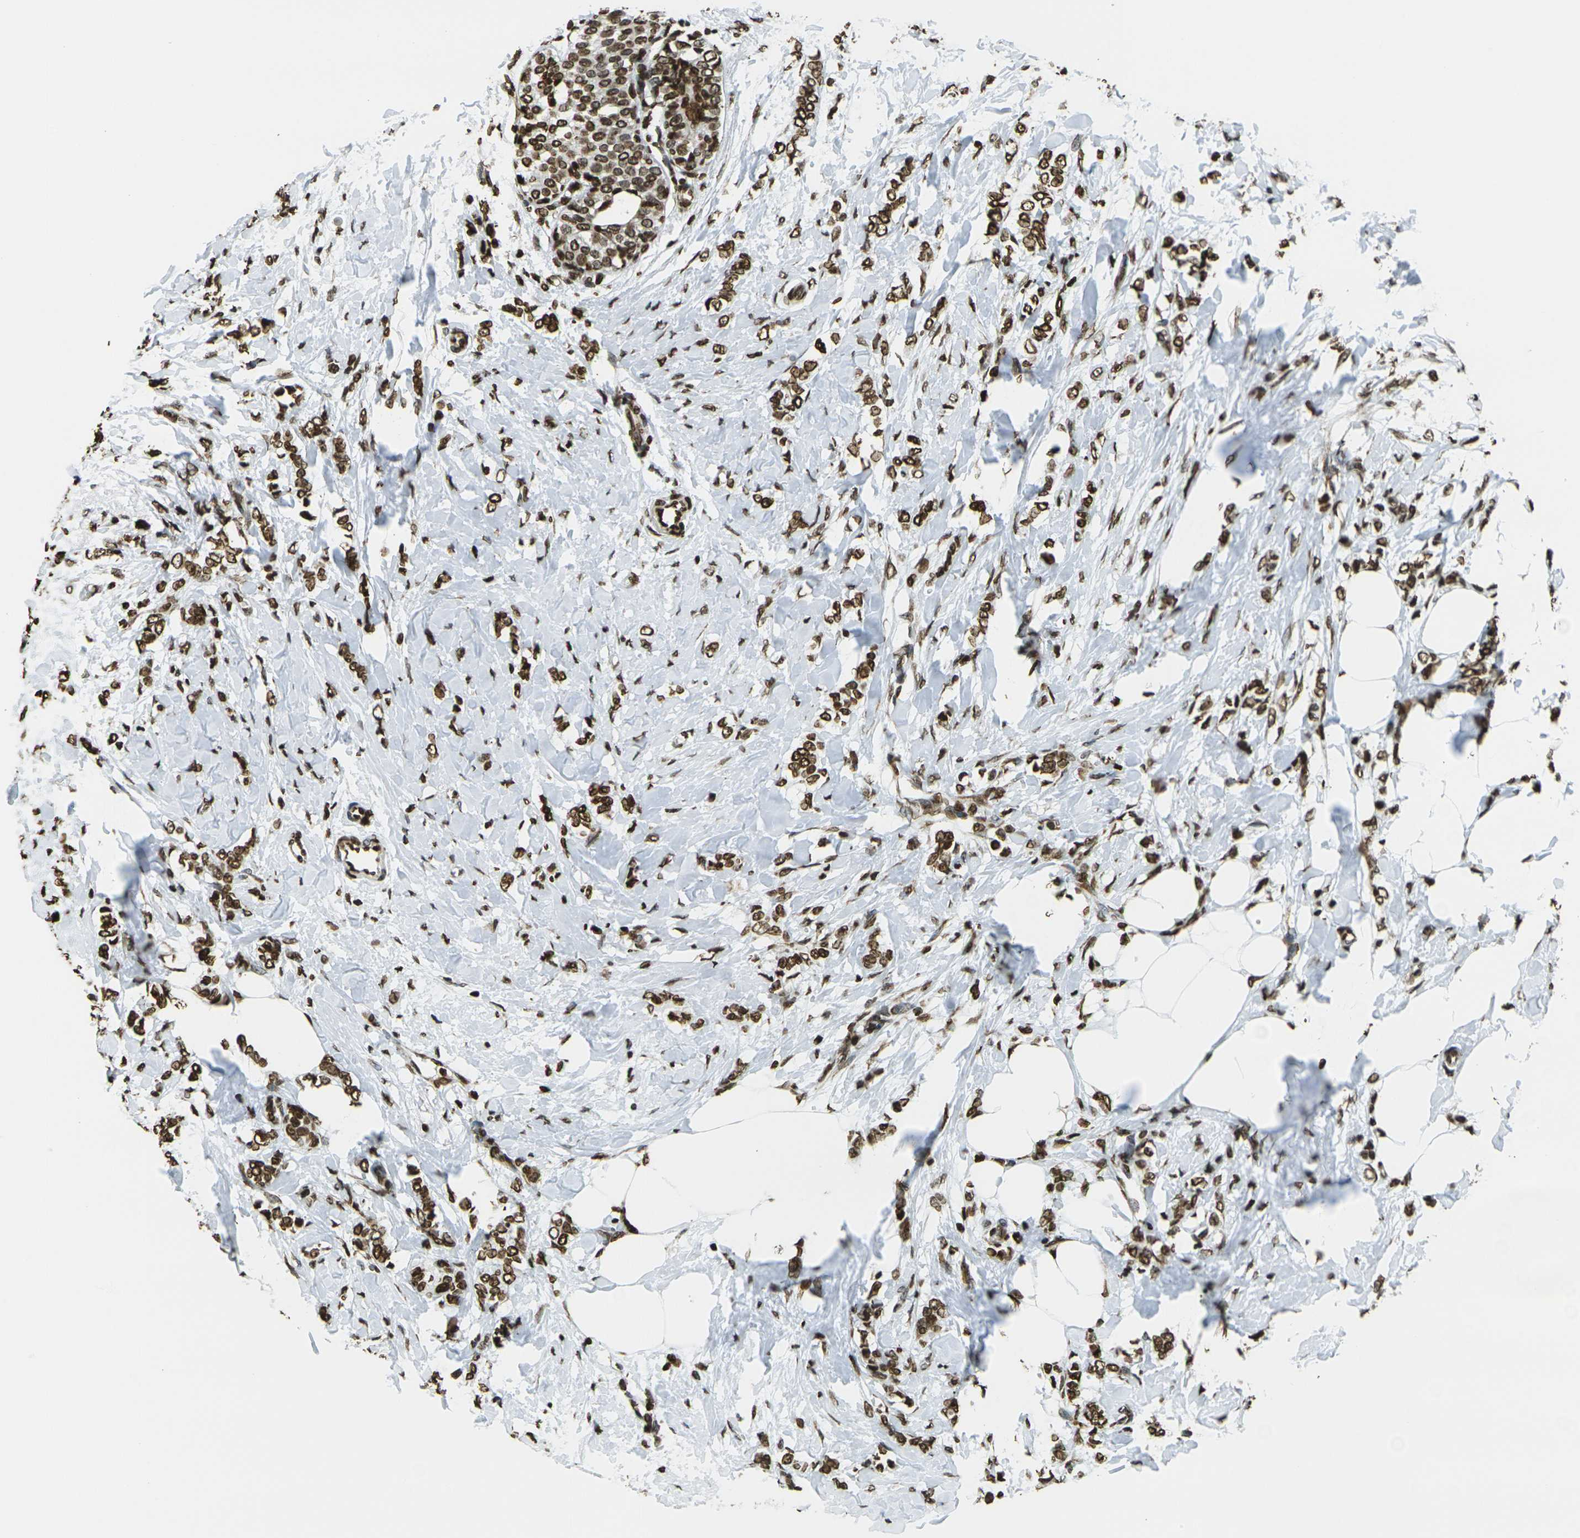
{"staining": {"intensity": "strong", "quantity": ">75%", "location": "nuclear"}, "tissue": "breast cancer", "cell_type": "Tumor cells", "image_type": "cancer", "snomed": [{"axis": "morphology", "description": "Lobular carcinoma, in situ"}, {"axis": "morphology", "description": "Lobular carcinoma"}, {"axis": "topography", "description": "Breast"}], "caption": "A brown stain shows strong nuclear staining of a protein in breast lobular carcinoma in situ tumor cells.", "gene": "H1-2", "patient": {"sex": "female", "age": 41}}